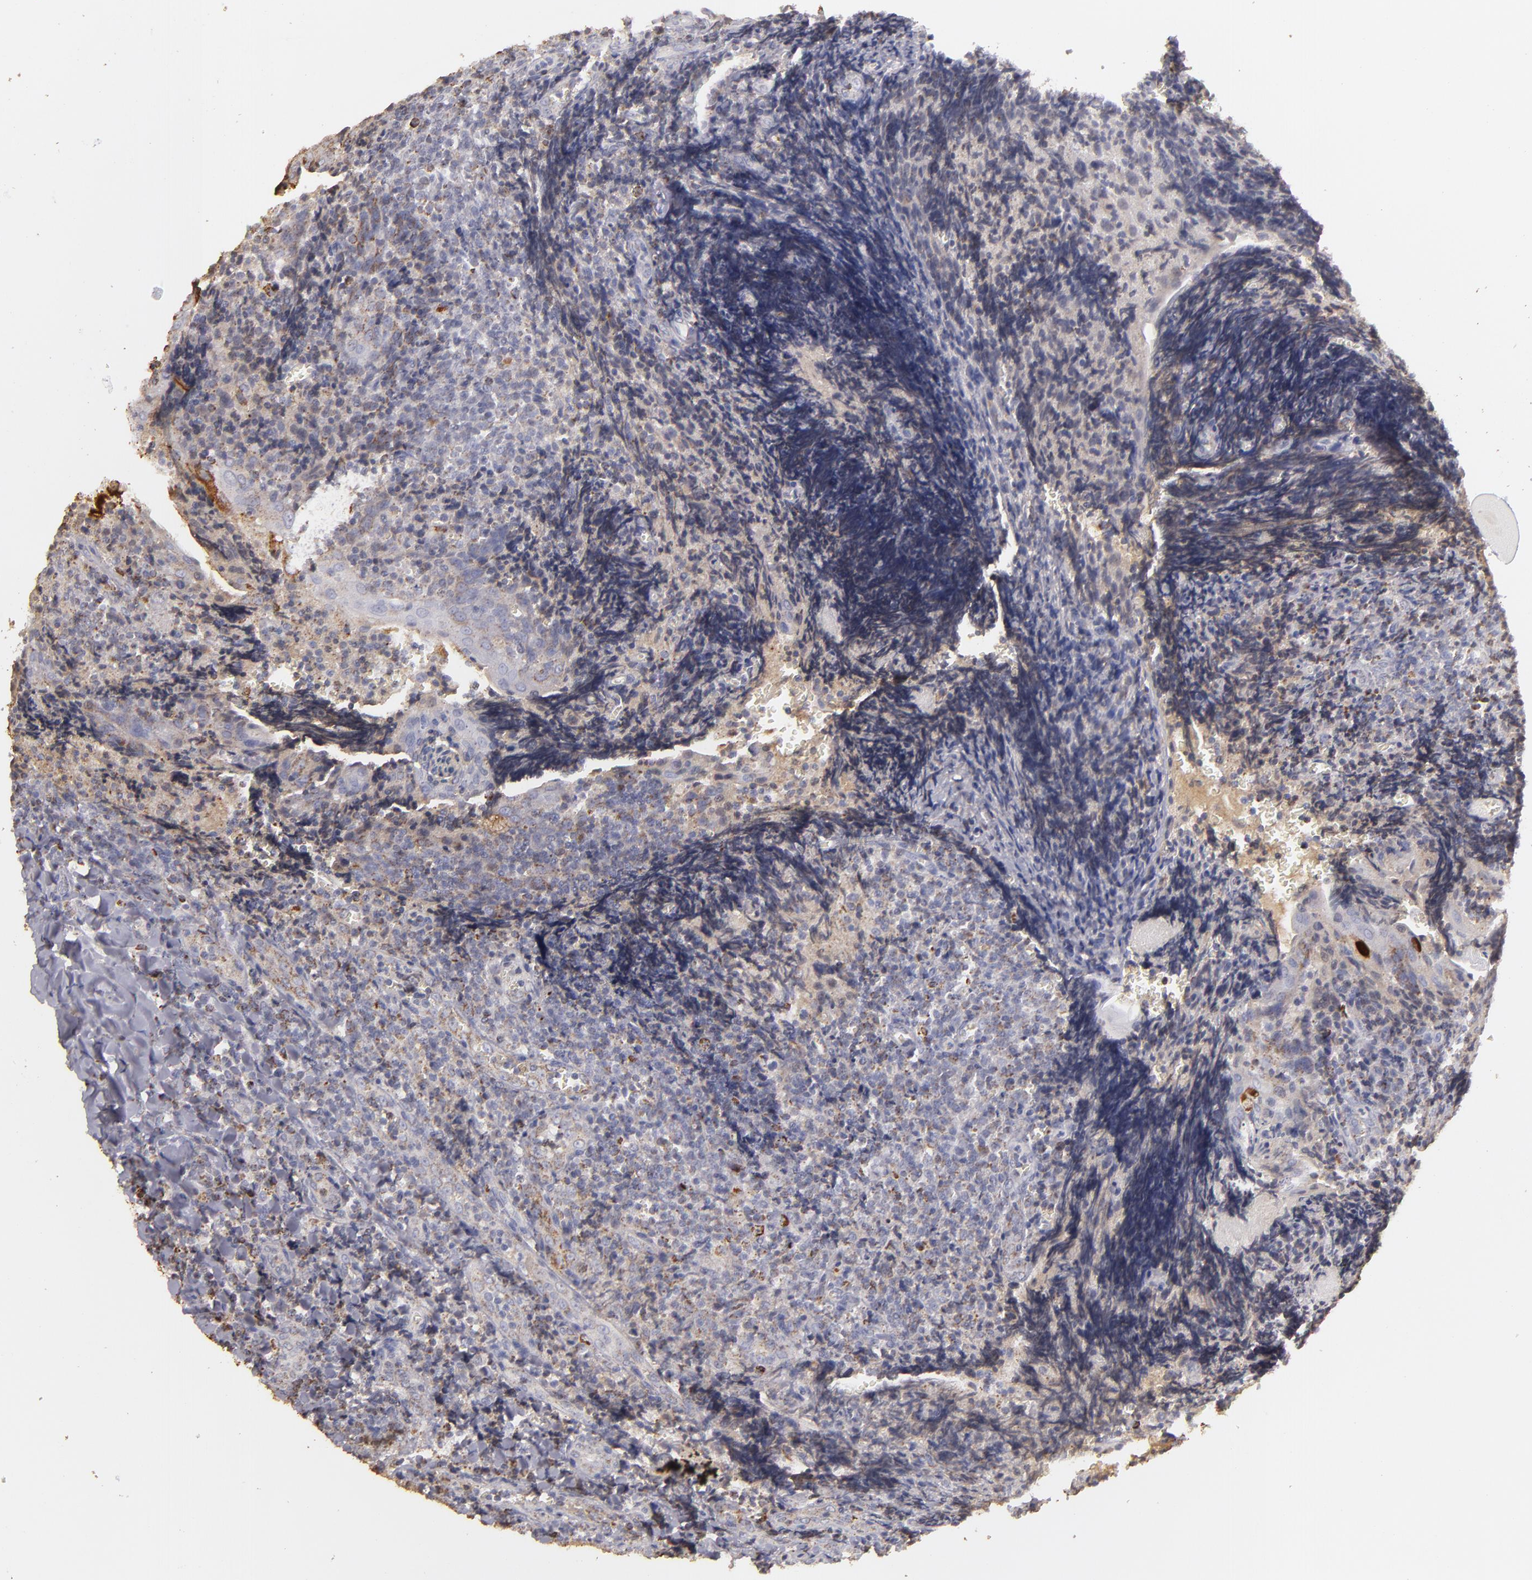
{"staining": {"intensity": "moderate", "quantity": ">75%", "location": "cytoplasmic/membranous"}, "tissue": "tonsil", "cell_type": "Germinal center cells", "image_type": "normal", "snomed": [{"axis": "morphology", "description": "Normal tissue, NOS"}, {"axis": "topography", "description": "Tonsil"}], "caption": "This histopathology image displays immunohistochemistry (IHC) staining of unremarkable tonsil, with medium moderate cytoplasmic/membranous staining in approximately >75% of germinal center cells.", "gene": "CFB", "patient": {"sex": "male", "age": 20}}